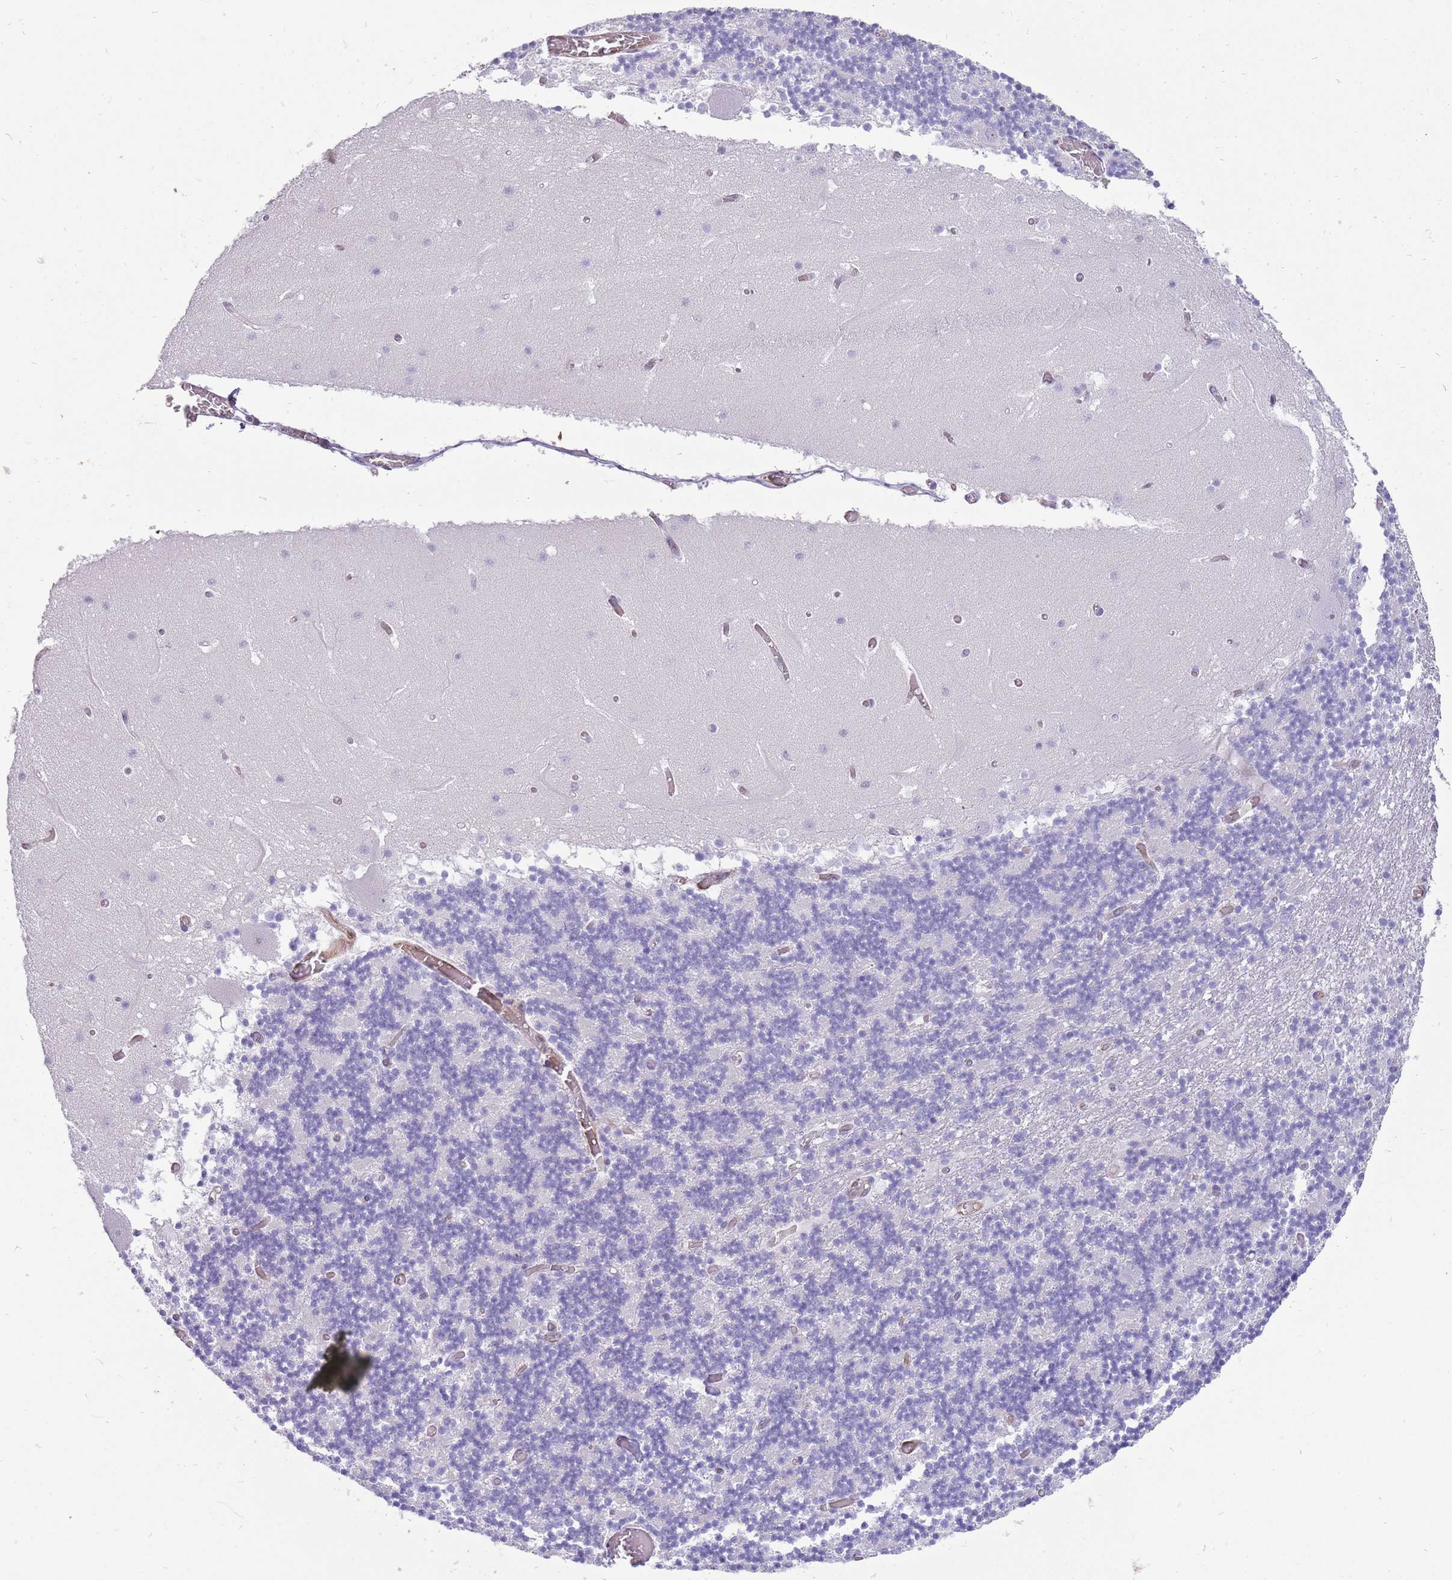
{"staining": {"intensity": "negative", "quantity": "none", "location": "none"}, "tissue": "cerebellum", "cell_type": "Cells in granular layer", "image_type": "normal", "snomed": [{"axis": "morphology", "description": "Normal tissue, NOS"}, {"axis": "topography", "description": "Cerebellum"}], "caption": "Immunohistochemistry (IHC) micrograph of normal human cerebellum stained for a protein (brown), which demonstrates no positivity in cells in granular layer. The staining is performed using DAB (3,3'-diaminobenzidine) brown chromogen with nuclei counter-stained in using hematoxylin.", "gene": "ENSG00000271254", "patient": {"sex": "female", "age": 28}}